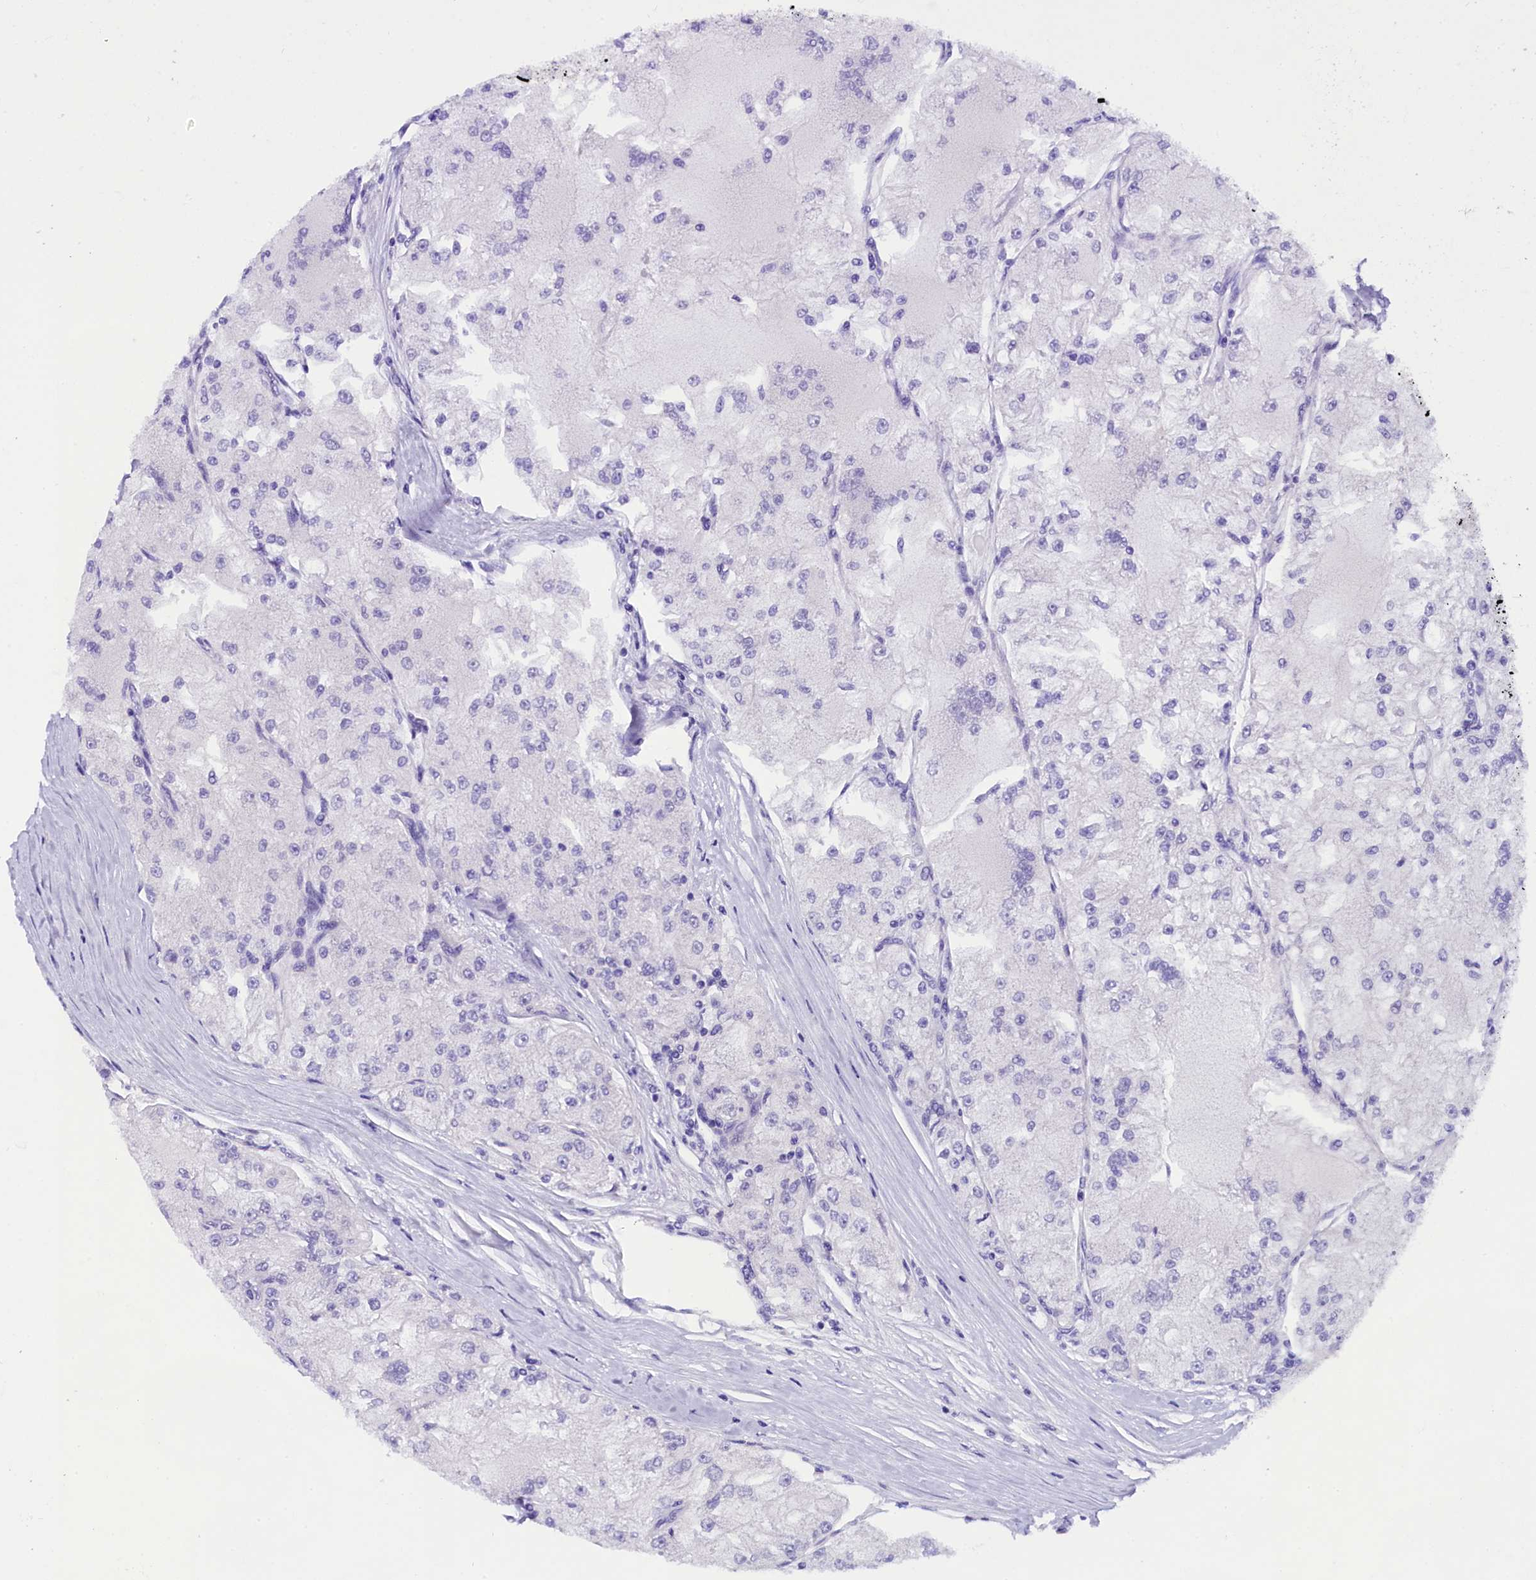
{"staining": {"intensity": "negative", "quantity": "none", "location": "none"}, "tissue": "renal cancer", "cell_type": "Tumor cells", "image_type": "cancer", "snomed": [{"axis": "morphology", "description": "Adenocarcinoma, NOS"}, {"axis": "topography", "description": "Kidney"}], "caption": "Histopathology image shows no protein positivity in tumor cells of renal adenocarcinoma tissue.", "gene": "SOD3", "patient": {"sex": "female", "age": 72}}